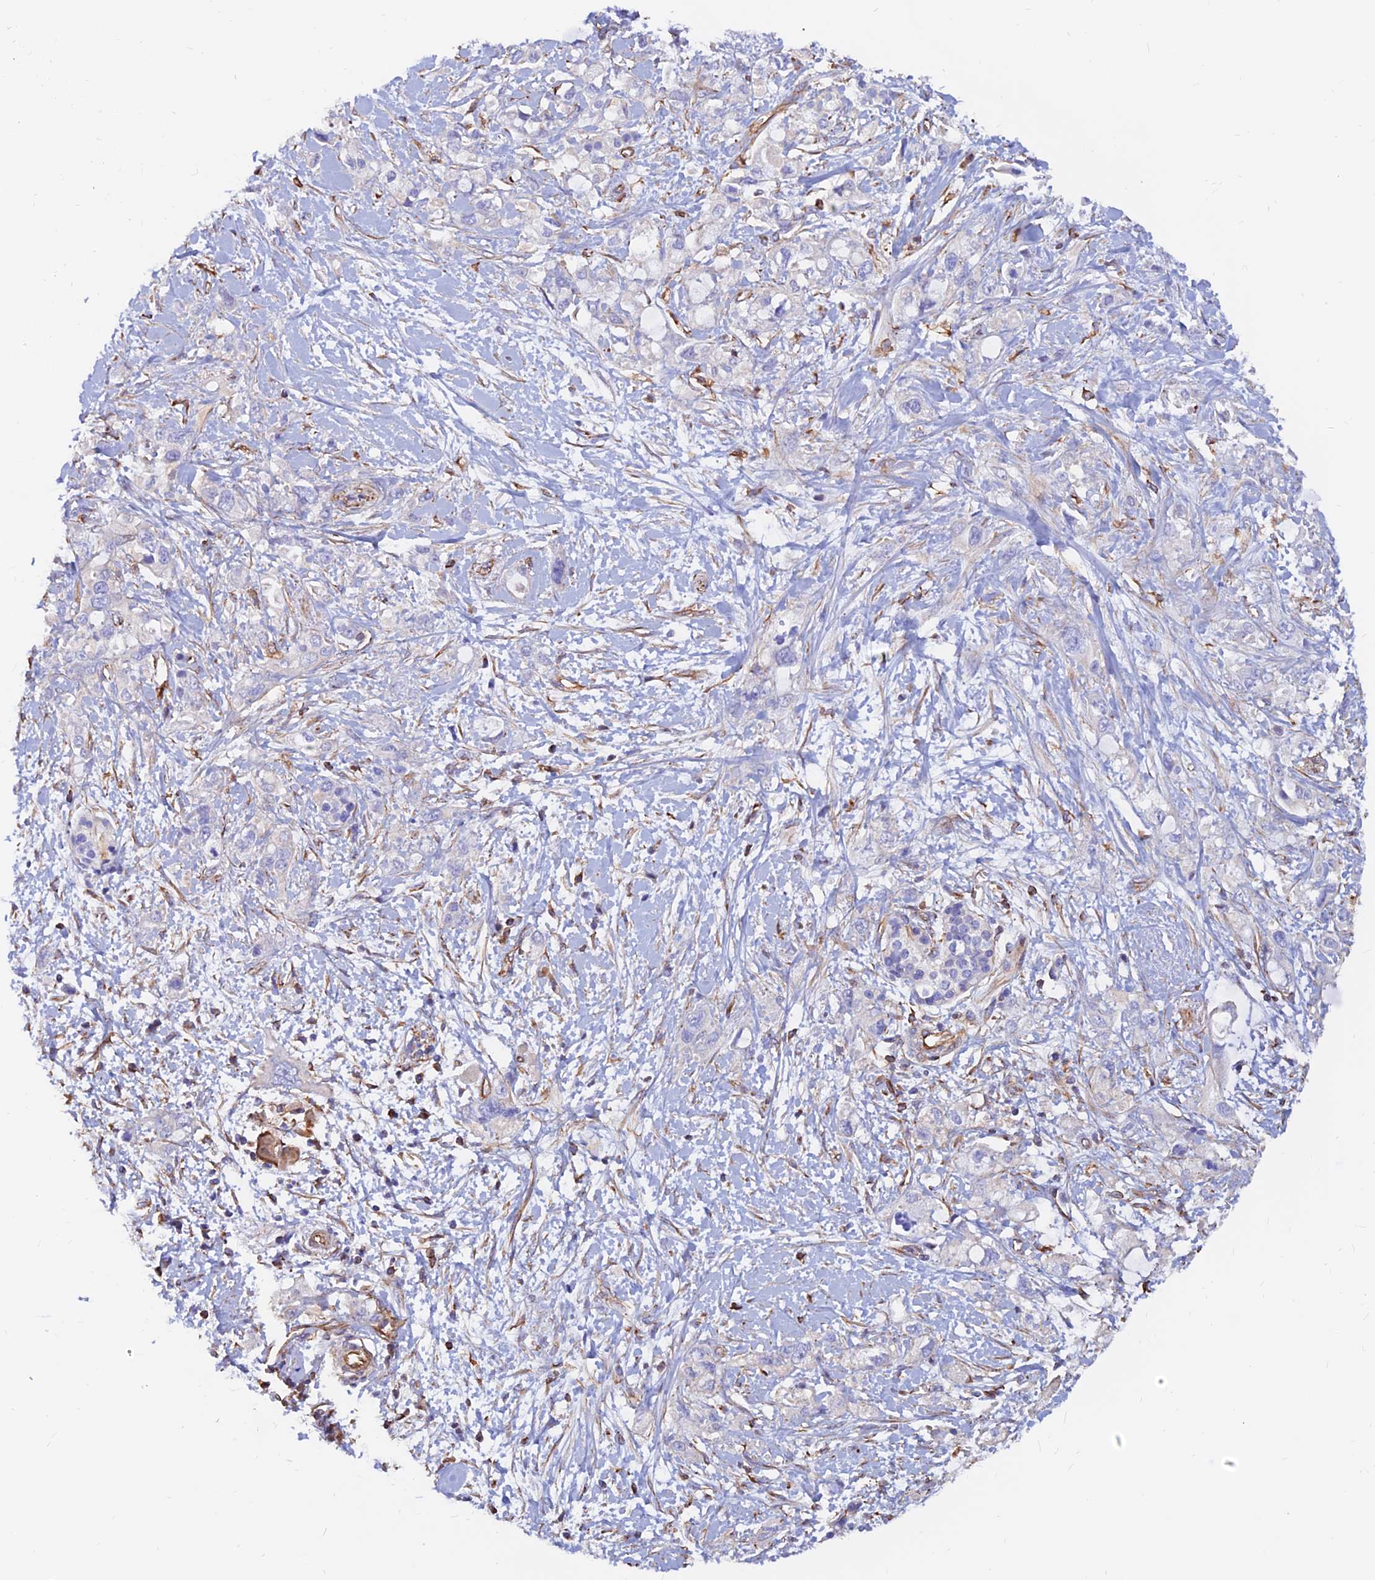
{"staining": {"intensity": "negative", "quantity": "none", "location": "none"}, "tissue": "pancreatic cancer", "cell_type": "Tumor cells", "image_type": "cancer", "snomed": [{"axis": "morphology", "description": "Adenocarcinoma, NOS"}, {"axis": "topography", "description": "Pancreas"}], "caption": "Image shows no significant protein expression in tumor cells of adenocarcinoma (pancreatic). (Brightfield microscopy of DAB (3,3'-diaminobenzidine) IHC at high magnification).", "gene": "CDK18", "patient": {"sex": "female", "age": 56}}